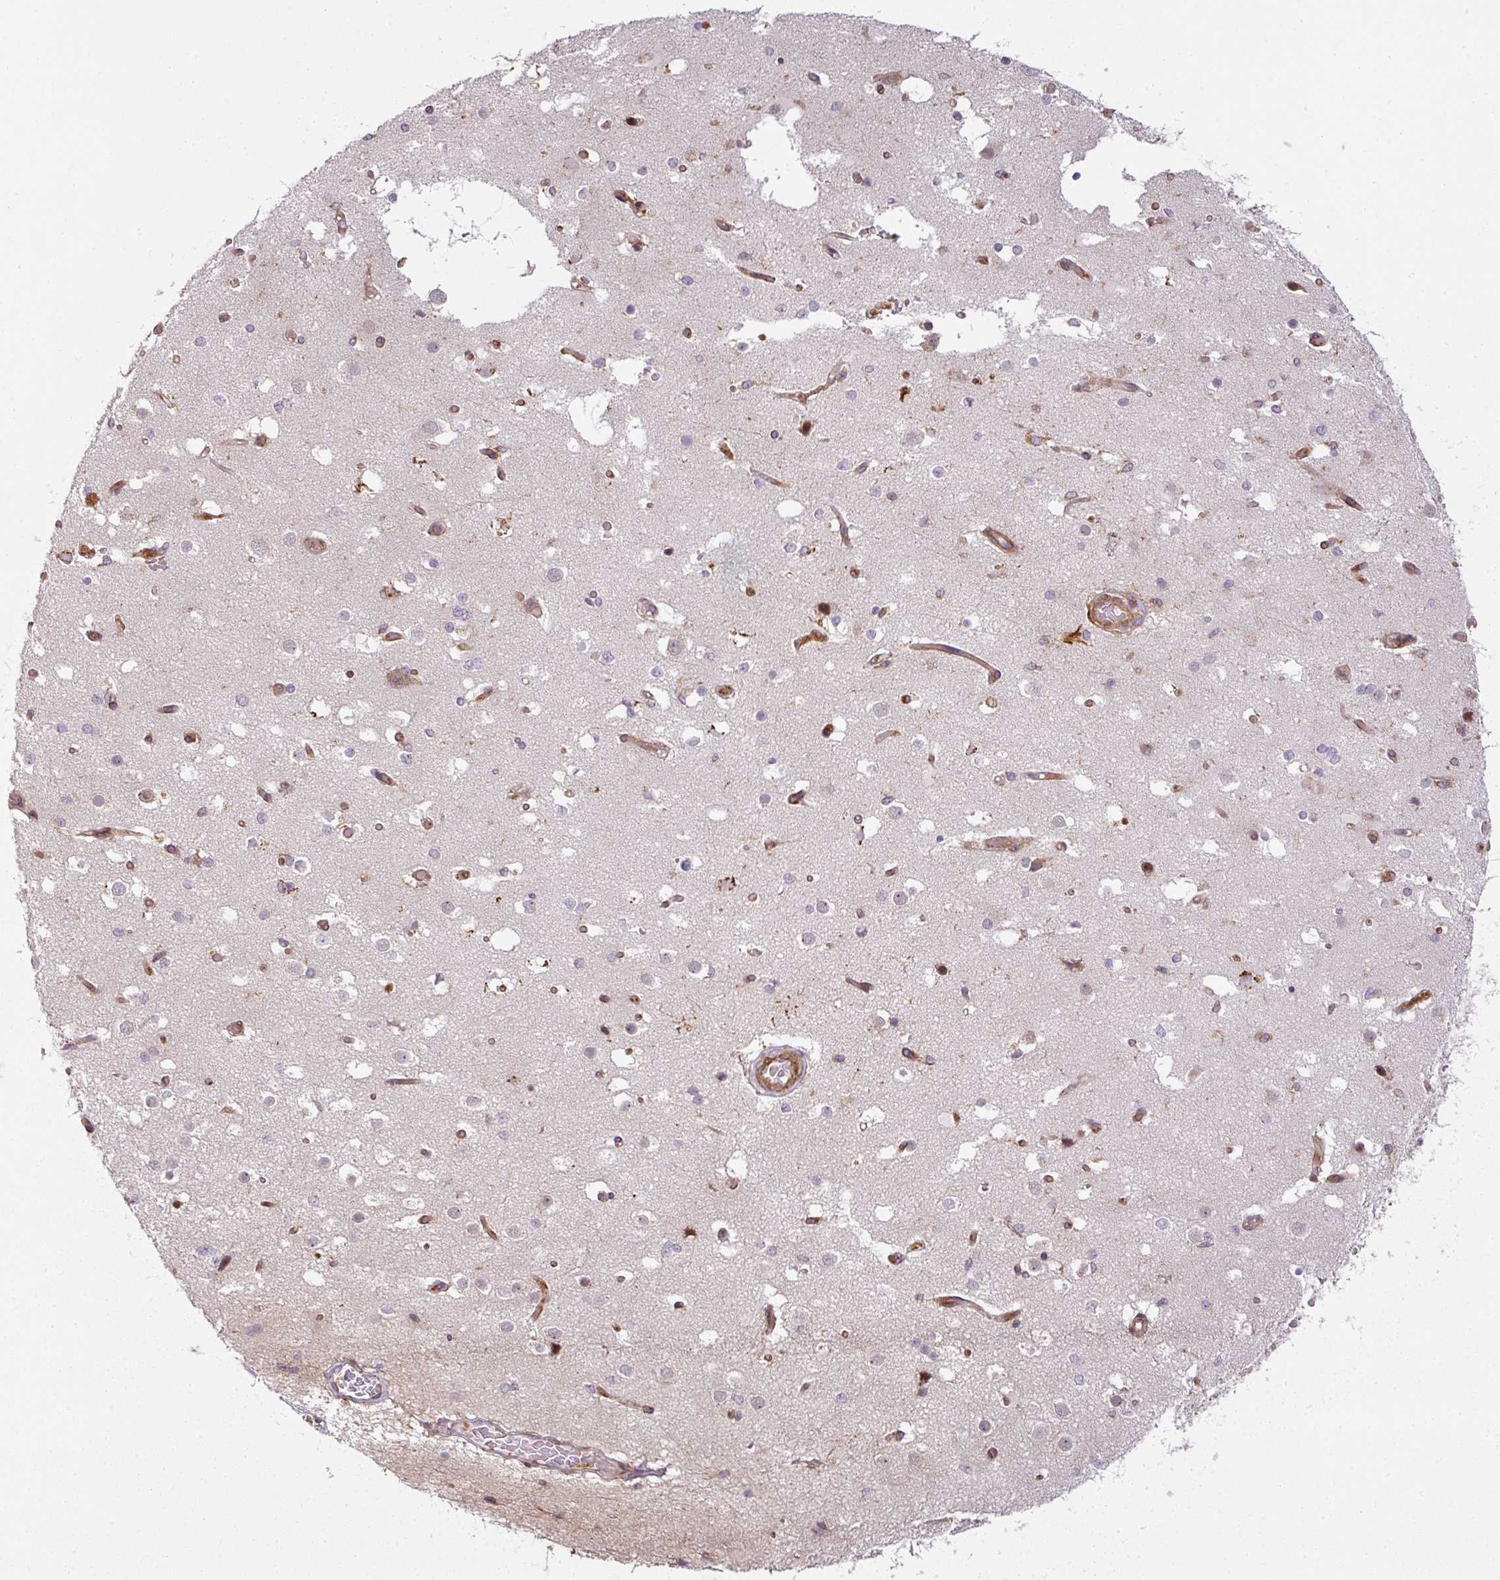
{"staining": {"intensity": "moderate", "quantity": "25%-75%", "location": "cytoplasmic/membranous"}, "tissue": "cerebral cortex", "cell_type": "Endothelial cells", "image_type": "normal", "snomed": [{"axis": "morphology", "description": "Normal tissue, NOS"}, {"axis": "morphology", "description": "Inflammation, NOS"}, {"axis": "topography", "description": "Cerebral cortex"}], "caption": "Immunohistochemistry histopathology image of normal cerebral cortex stained for a protein (brown), which shows medium levels of moderate cytoplasmic/membranous positivity in approximately 25%-75% of endothelial cells.", "gene": "ATAT1", "patient": {"sex": "male", "age": 6}}